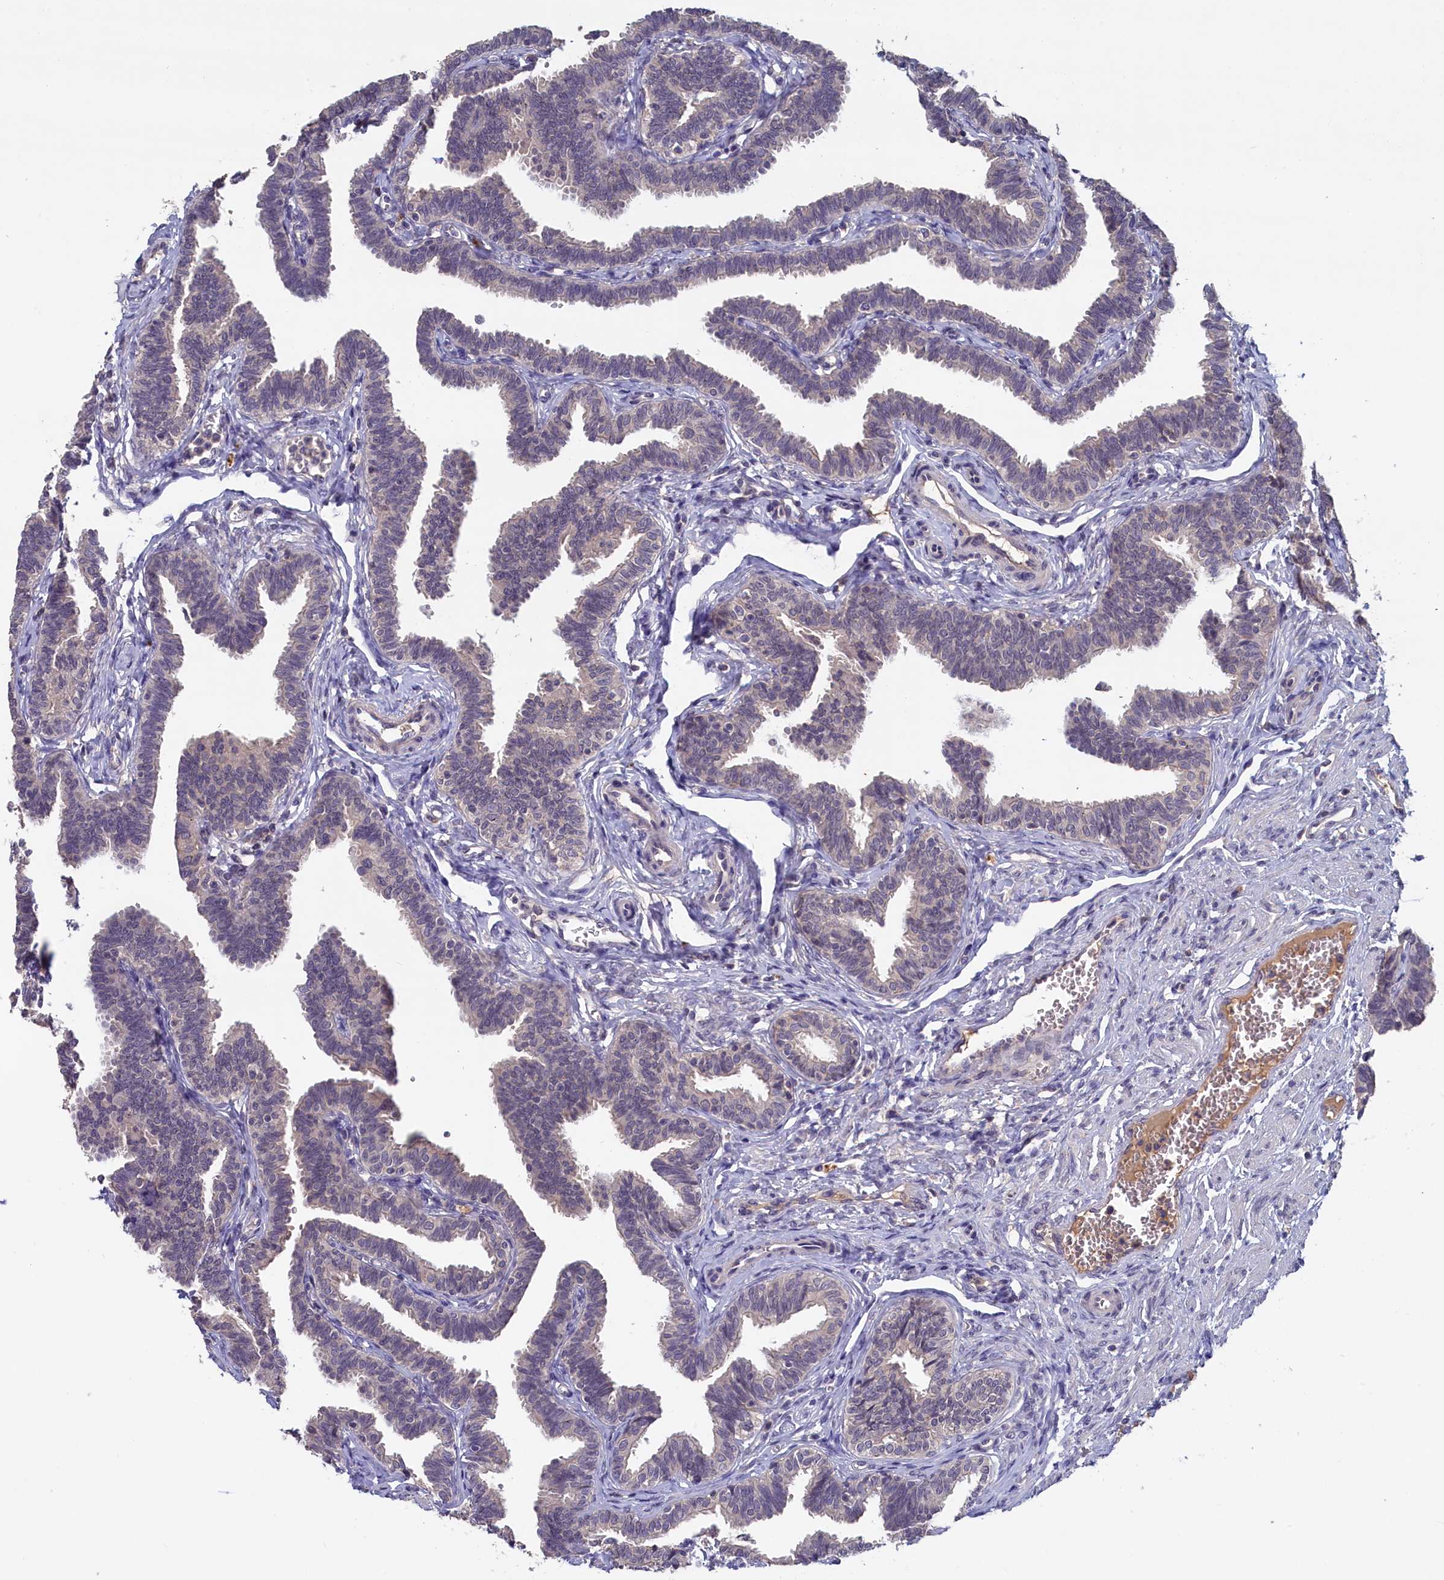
{"staining": {"intensity": "negative", "quantity": "none", "location": "none"}, "tissue": "fallopian tube", "cell_type": "Glandular cells", "image_type": "normal", "snomed": [{"axis": "morphology", "description": "Normal tissue, NOS"}, {"axis": "topography", "description": "Fallopian tube"}, {"axis": "topography", "description": "Ovary"}], "caption": "Immunohistochemistry of benign fallopian tube exhibits no positivity in glandular cells. The staining is performed using DAB (3,3'-diaminobenzidine) brown chromogen with nuclei counter-stained in using hematoxylin.", "gene": "CELF5", "patient": {"sex": "female", "age": 23}}